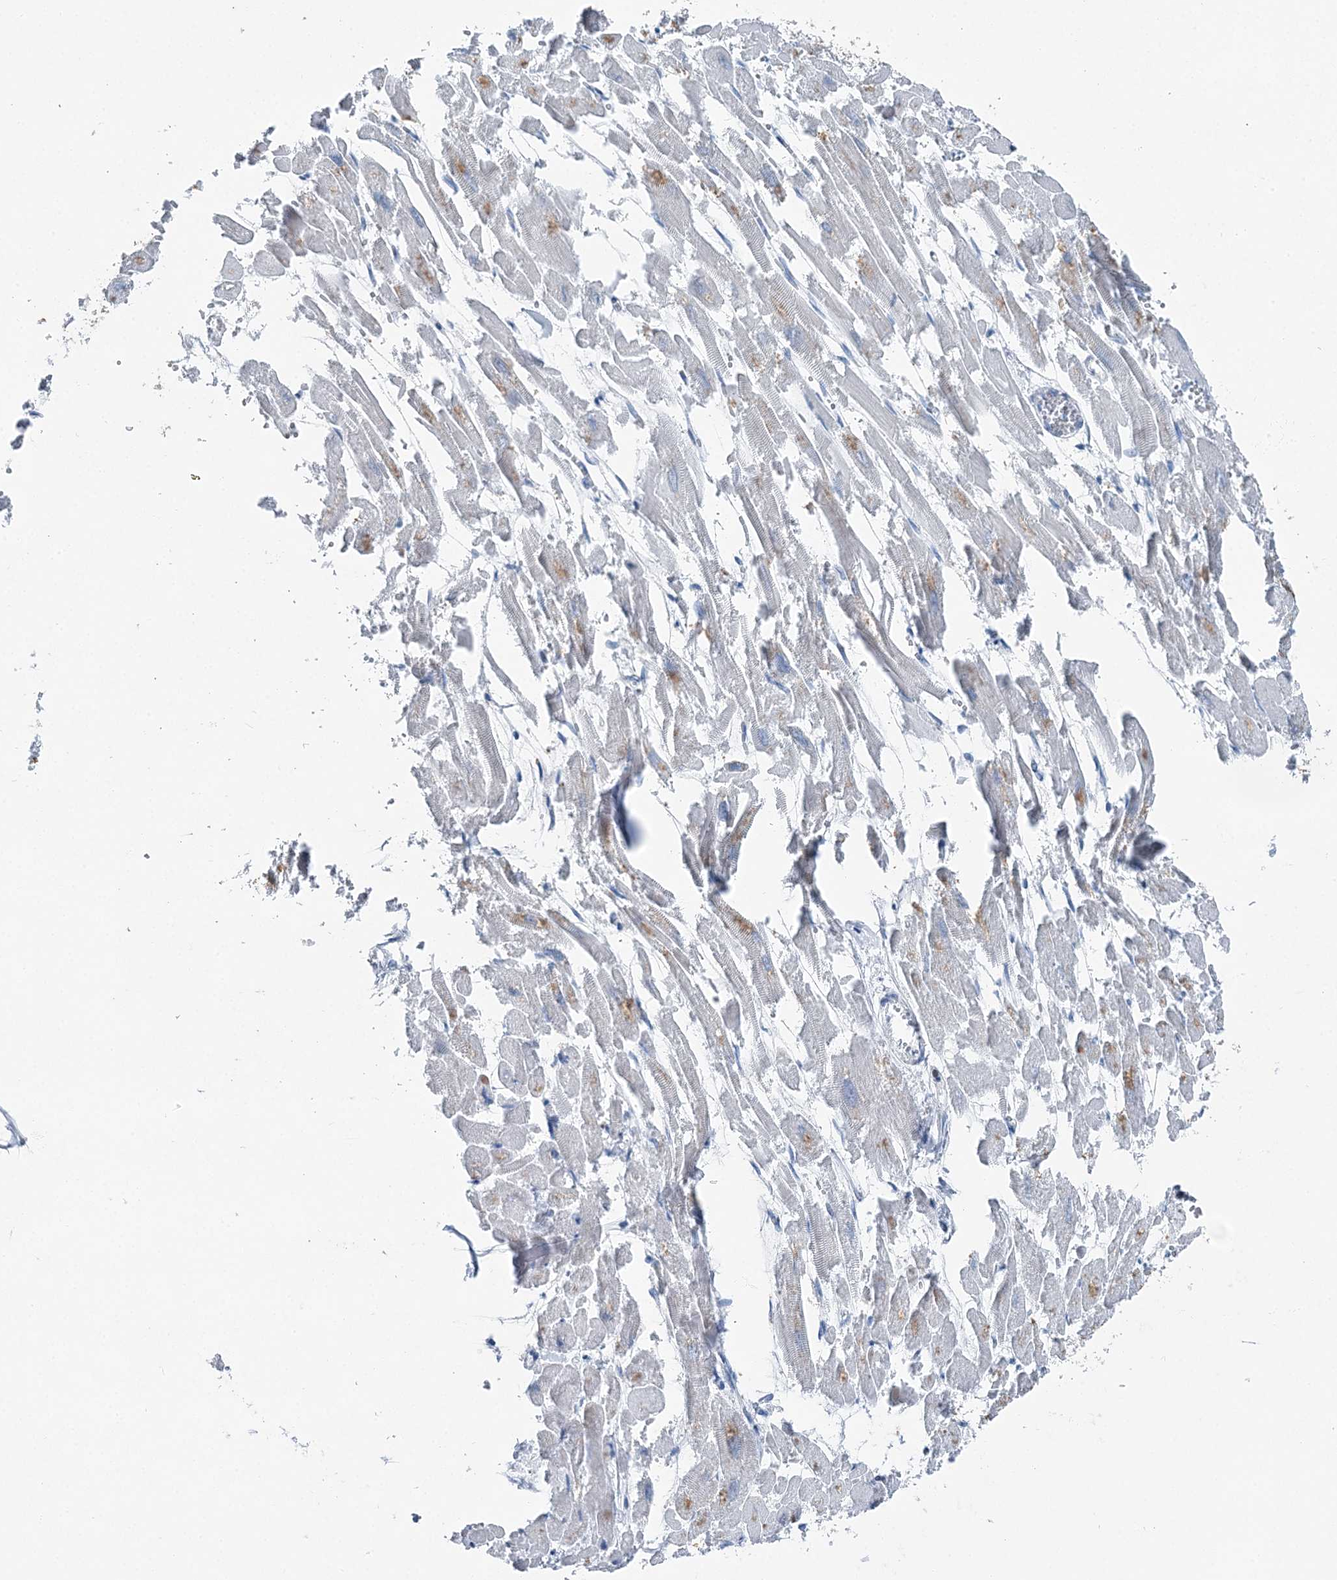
{"staining": {"intensity": "moderate", "quantity": "<25%", "location": "cytoplasmic/membranous"}, "tissue": "heart muscle", "cell_type": "Cardiomyocytes", "image_type": "normal", "snomed": [{"axis": "morphology", "description": "Normal tissue, NOS"}, {"axis": "topography", "description": "Heart"}], "caption": "Heart muscle stained with a brown dye exhibits moderate cytoplasmic/membranous positive expression in about <25% of cardiomyocytes.", "gene": "HAT1", "patient": {"sex": "male", "age": 54}}